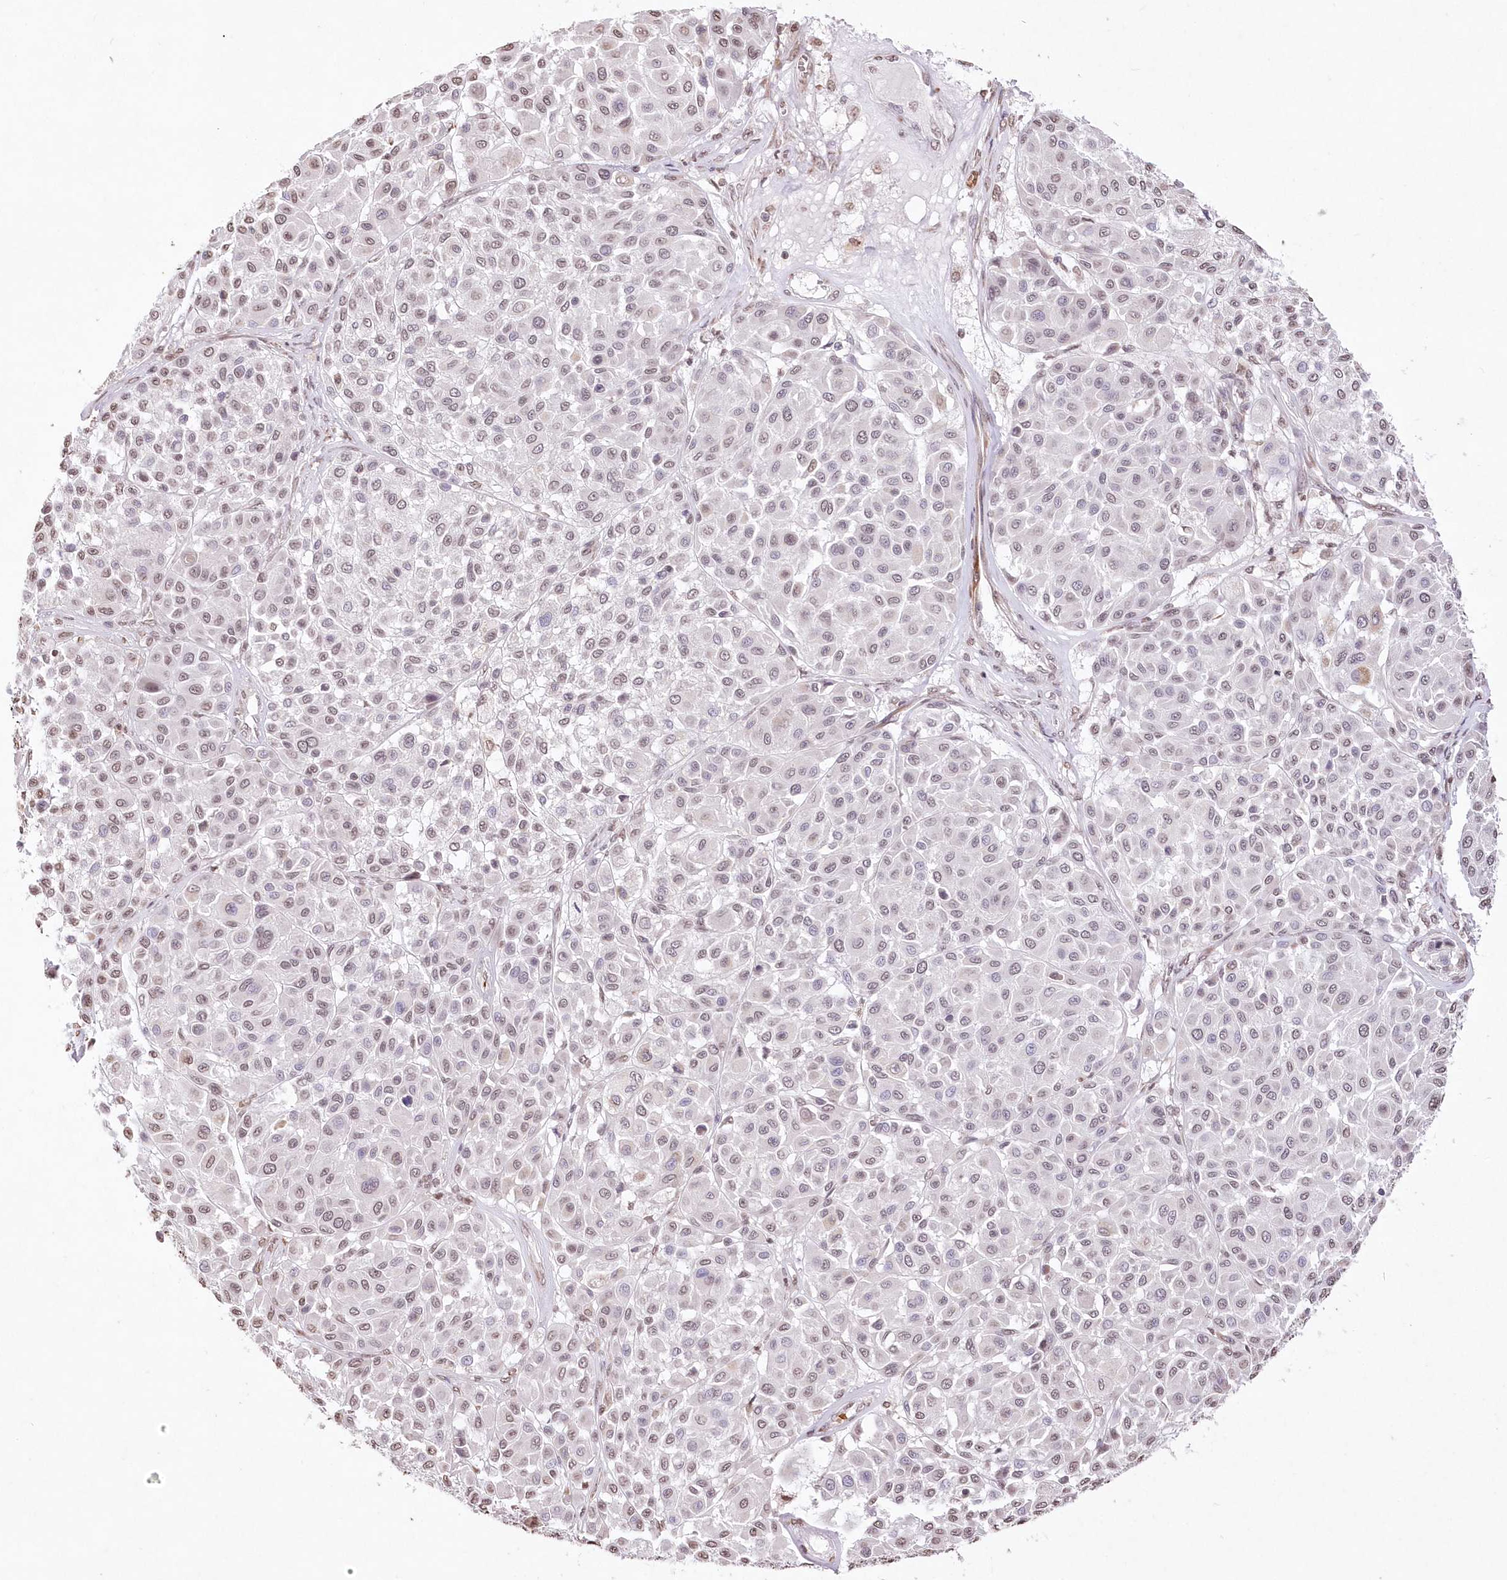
{"staining": {"intensity": "weak", "quantity": "25%-75%", "location": "nuclear"}, "tissue": "melanoma", "cell_type": "Tumor cells", "image_type": "cancer", "snomed": [{"axis": "morphology", "description": "Malignant melanoma, Metastatic site"}, {"axis": "topography", "description": "Soft tissue"}], "caption": "Weak nuclear expression for a protein is seen in approximately 25%-75% of tumor cells of melanoma using IHC.", "gene": "RBM27", "patient": {"sex": "male", "age": 41}}